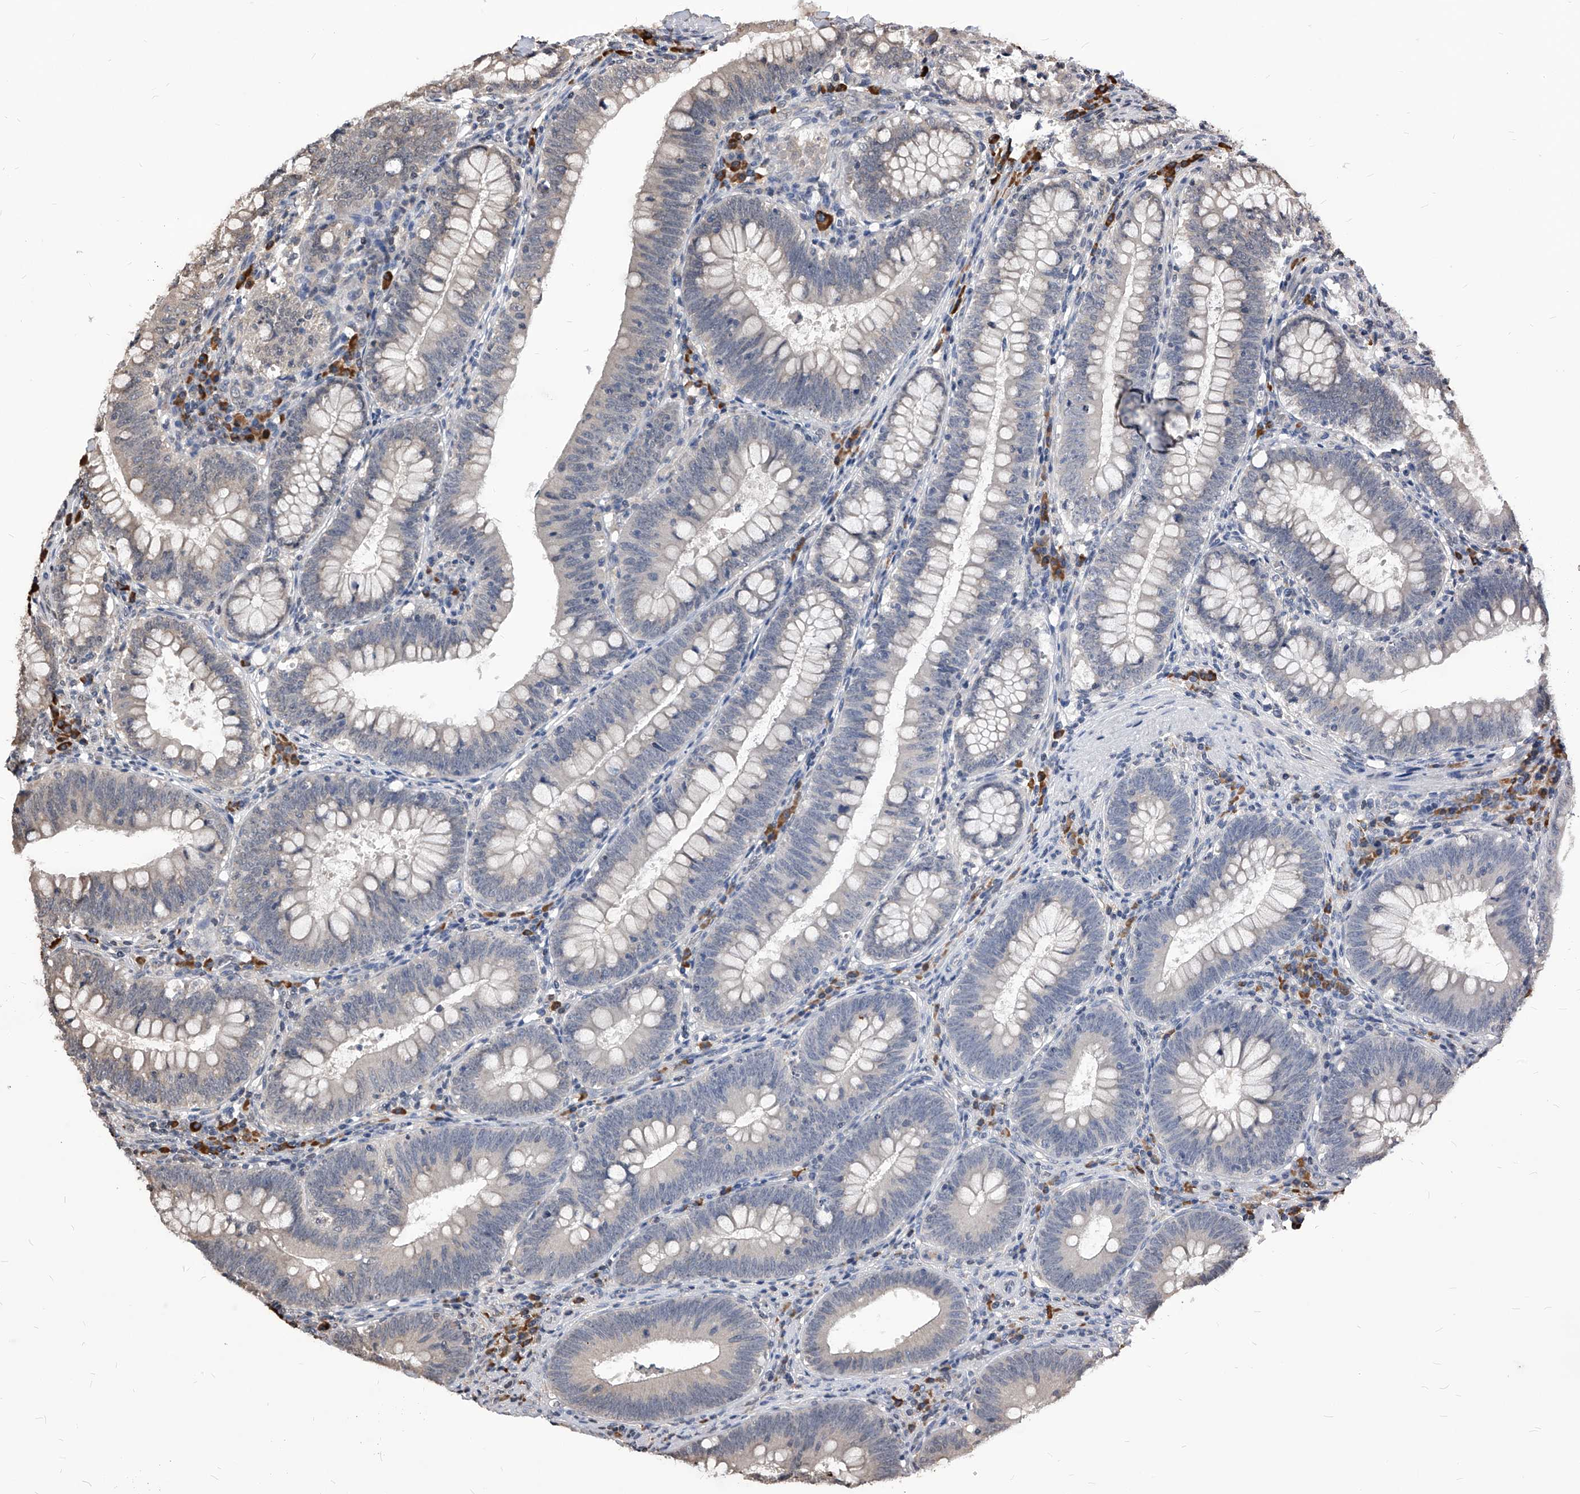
{"staining": {"intensity": "weak", "quantity": "<25%", "location": "cytoplasmic/membranous"}, "tissue": "colorectal cancer", "cell_type": "Tumor cells", "image_type": "cancer", "snomed": [{"axis": "morphology", "description": "Normal tissue, NOS"}, {"axis": "topography", "description": "Colon"}], "caption": "Immunohistochemistry (IHC) of human colorectal cancer exhibits no staining in tumor cells. The staining was performed using DAB to visualize the protein expression in brown, while the nuclei were stained in blue with hematoxylin (Magnification: 20x).", "gene": "ID1", "patient": {"sex": "female", "age": 82}}